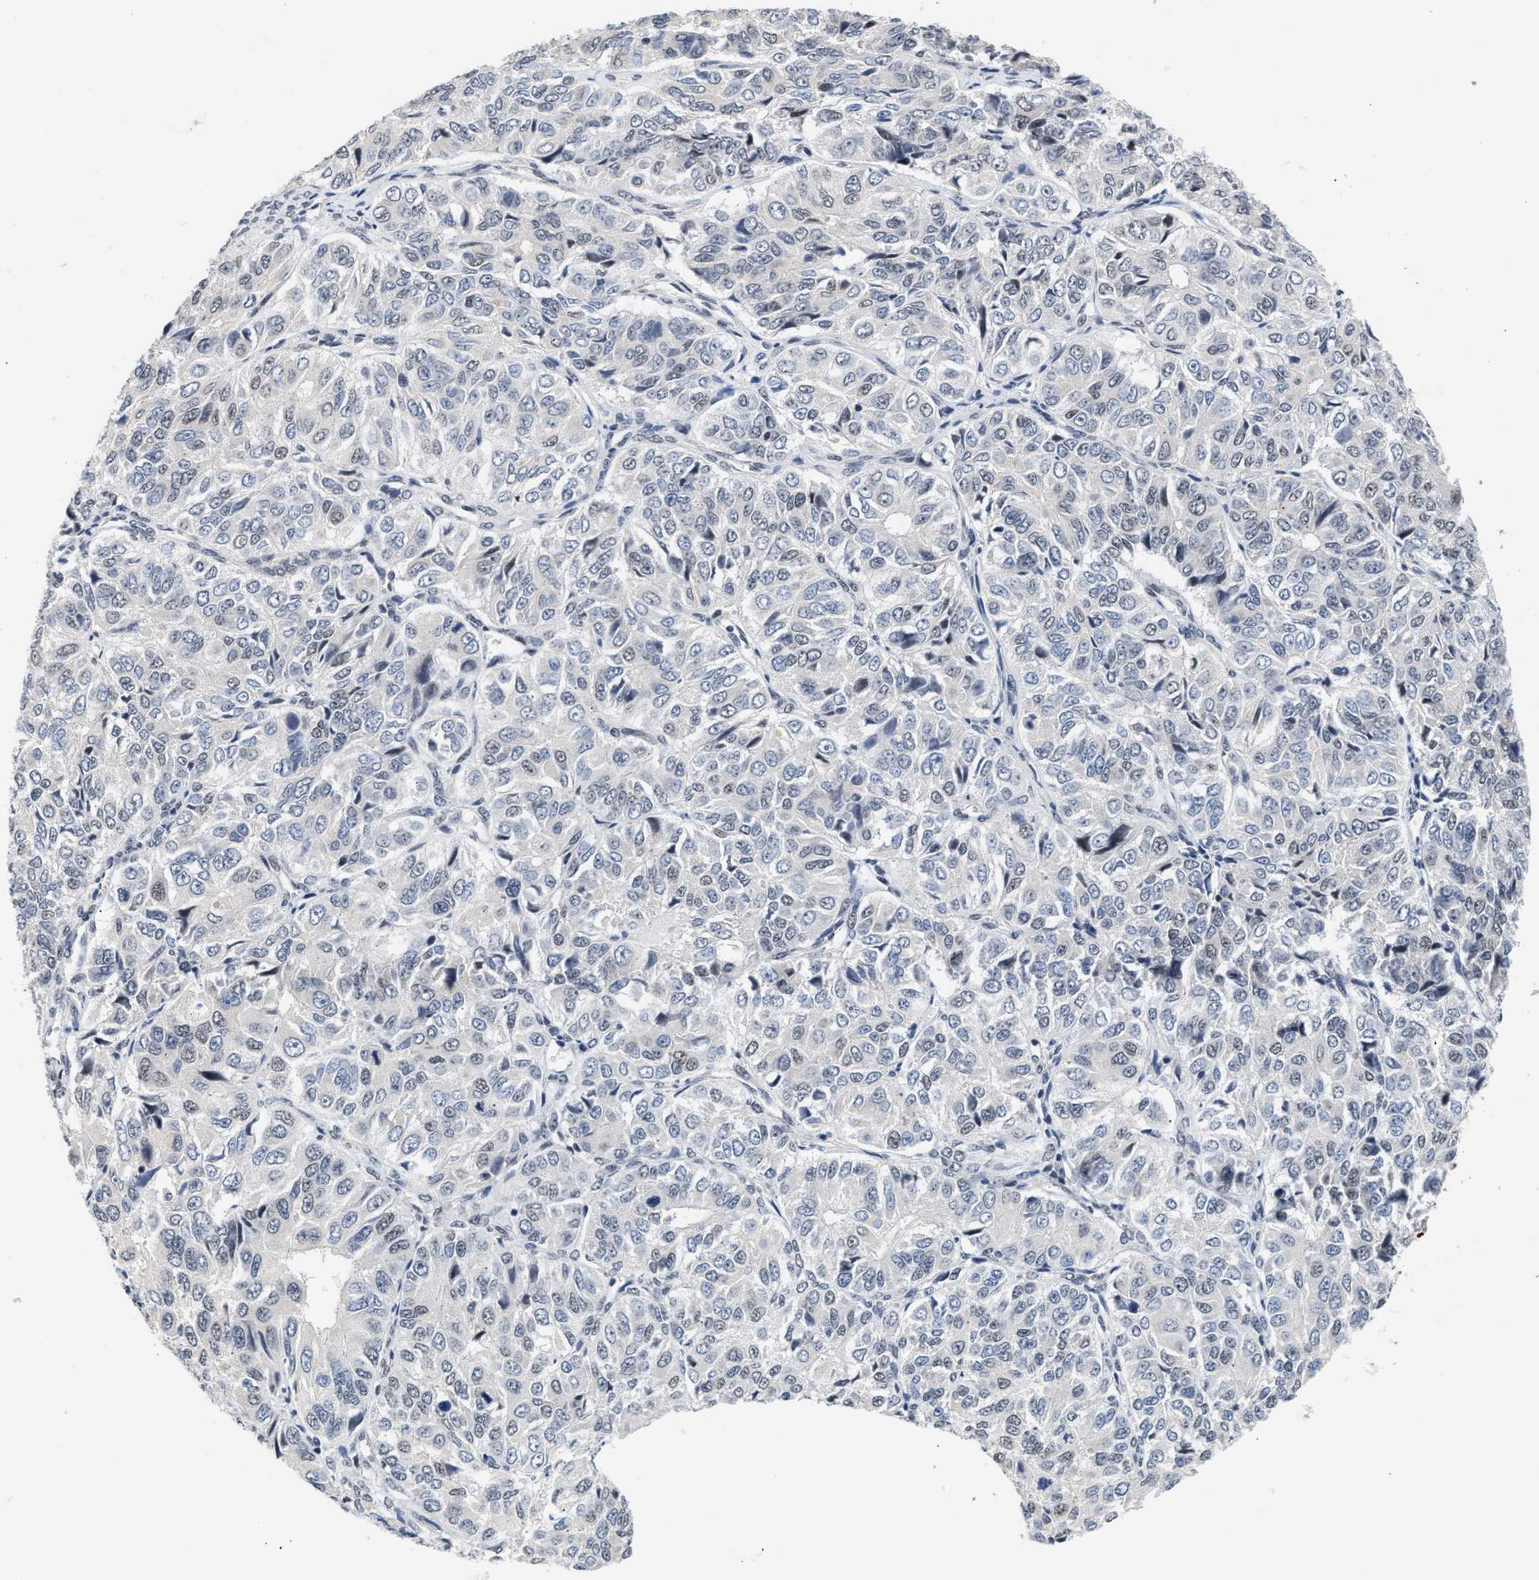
{"staining": {"intensity": "negative", "quantity": "none", "location": "none"}, "tissue": "ovarian cancer", "cell_type": "Tumor cells", "image_type": "cancer", "snomed": [{"axis": "morphology", "description": "Carcinoma, endometroid"}, {"axis": "topography", "description": "Ovary"}], "caption": "A high-resolution image shows IHC staining of ovarian cancer, which shows no significant positivity in tumor cells.", "gene": "TXNRD3", "patient": {"sex": "female", "age": 51}}